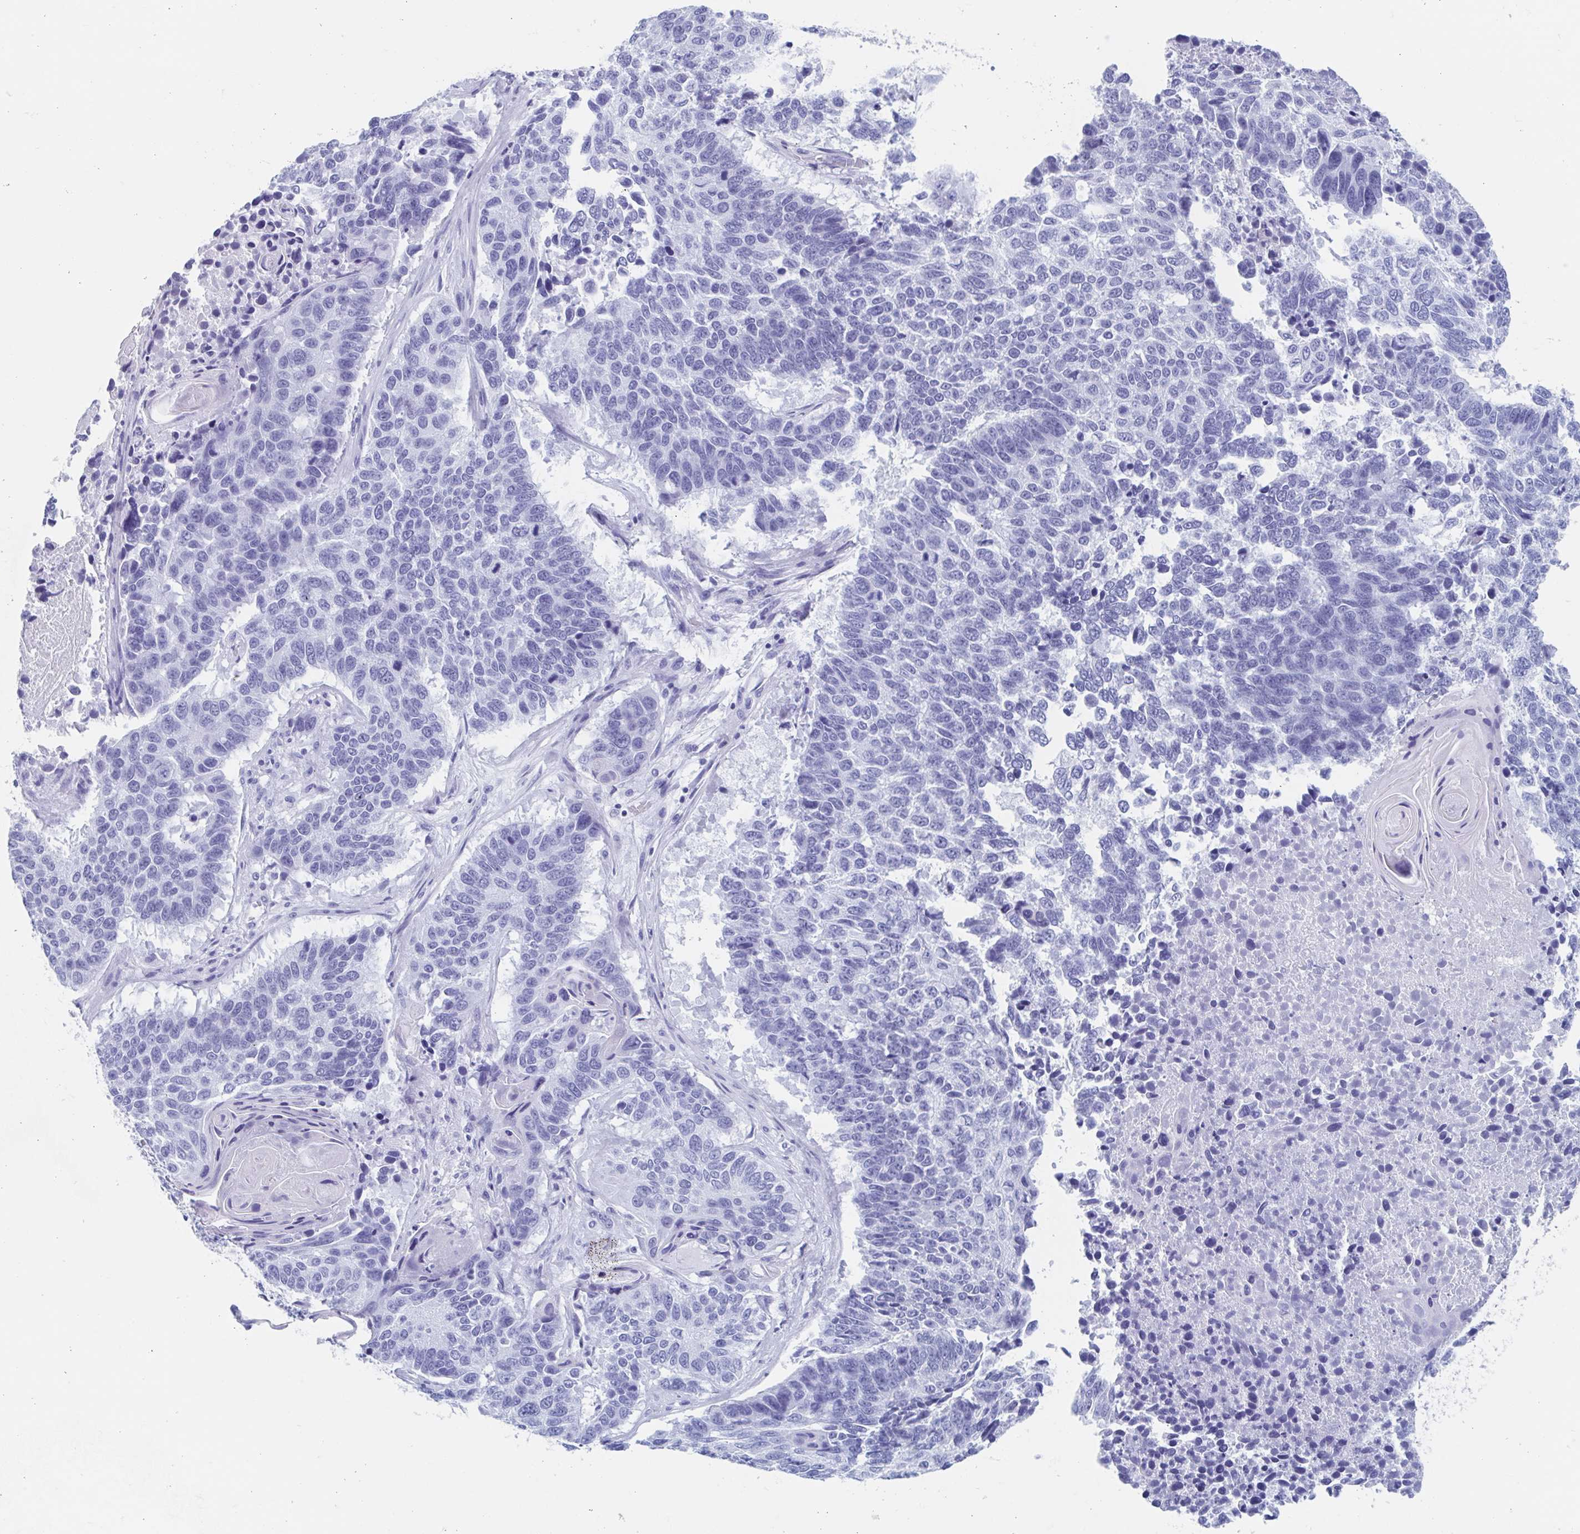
{"staining": {"intensity": "negative", "quantity": "none", "location": "none"}, "tissue": "lung cancer", "cell_type": "Tumor cells", "image_type": "cancer", "snomed": [{"axis": "morphology", "description": "Squamous cell carcinoma, NOS"}, {"axis": "topography", "description": "Lung"}], "caption": "Immunohistochemistry (IHC) micrograph of lung cancer (squamous cell carcinoma) stained for a protein (brown), which reveals no expression in tumor cells.", "gene": "HDGFL1", "patient": {"sex": "male", "age": 73}}